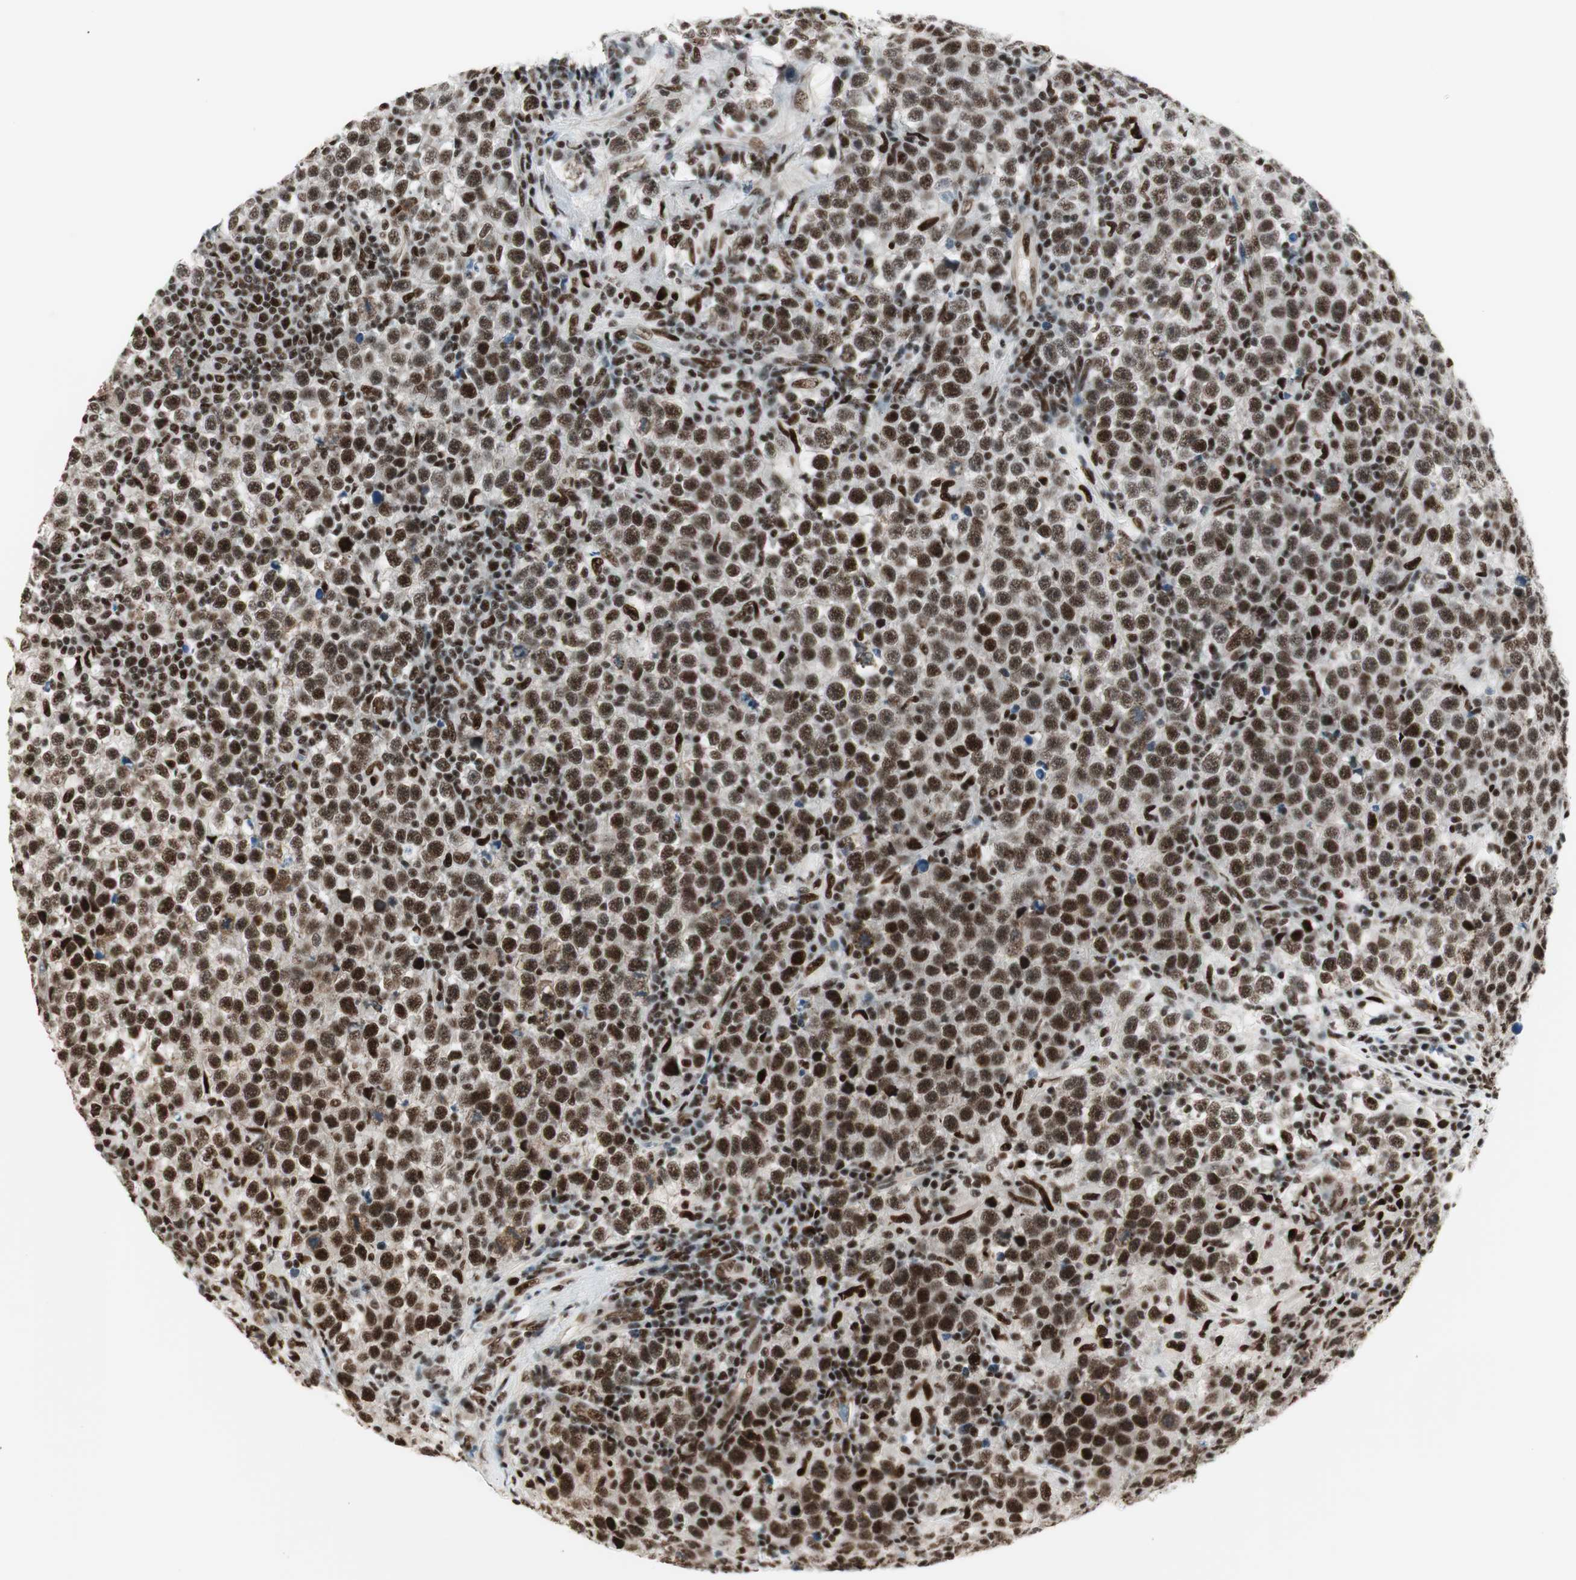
{"staining": {"intensity": "strong", "quantity": ">75%", "location": "nuclear"}, "tissue": "testis cancer", "cell_type": "Tumor cells", "image_type": "cancer", "snomed": [{"axis": "morphology", "description": "Seminoma, NOS"}, {"axis": "topography", "description": "Testis"}], "caption": "The image shows a brown stain indicating the presence of a protein in the nuclear of tumor cells in testis cancer (seminoma). (DAB (3,3'-diaminobenzidine) IHC with brightfield microscopy, high magnification).", "gene": "HEXIM1", "patient": {"sex": "male", "age": 43}}